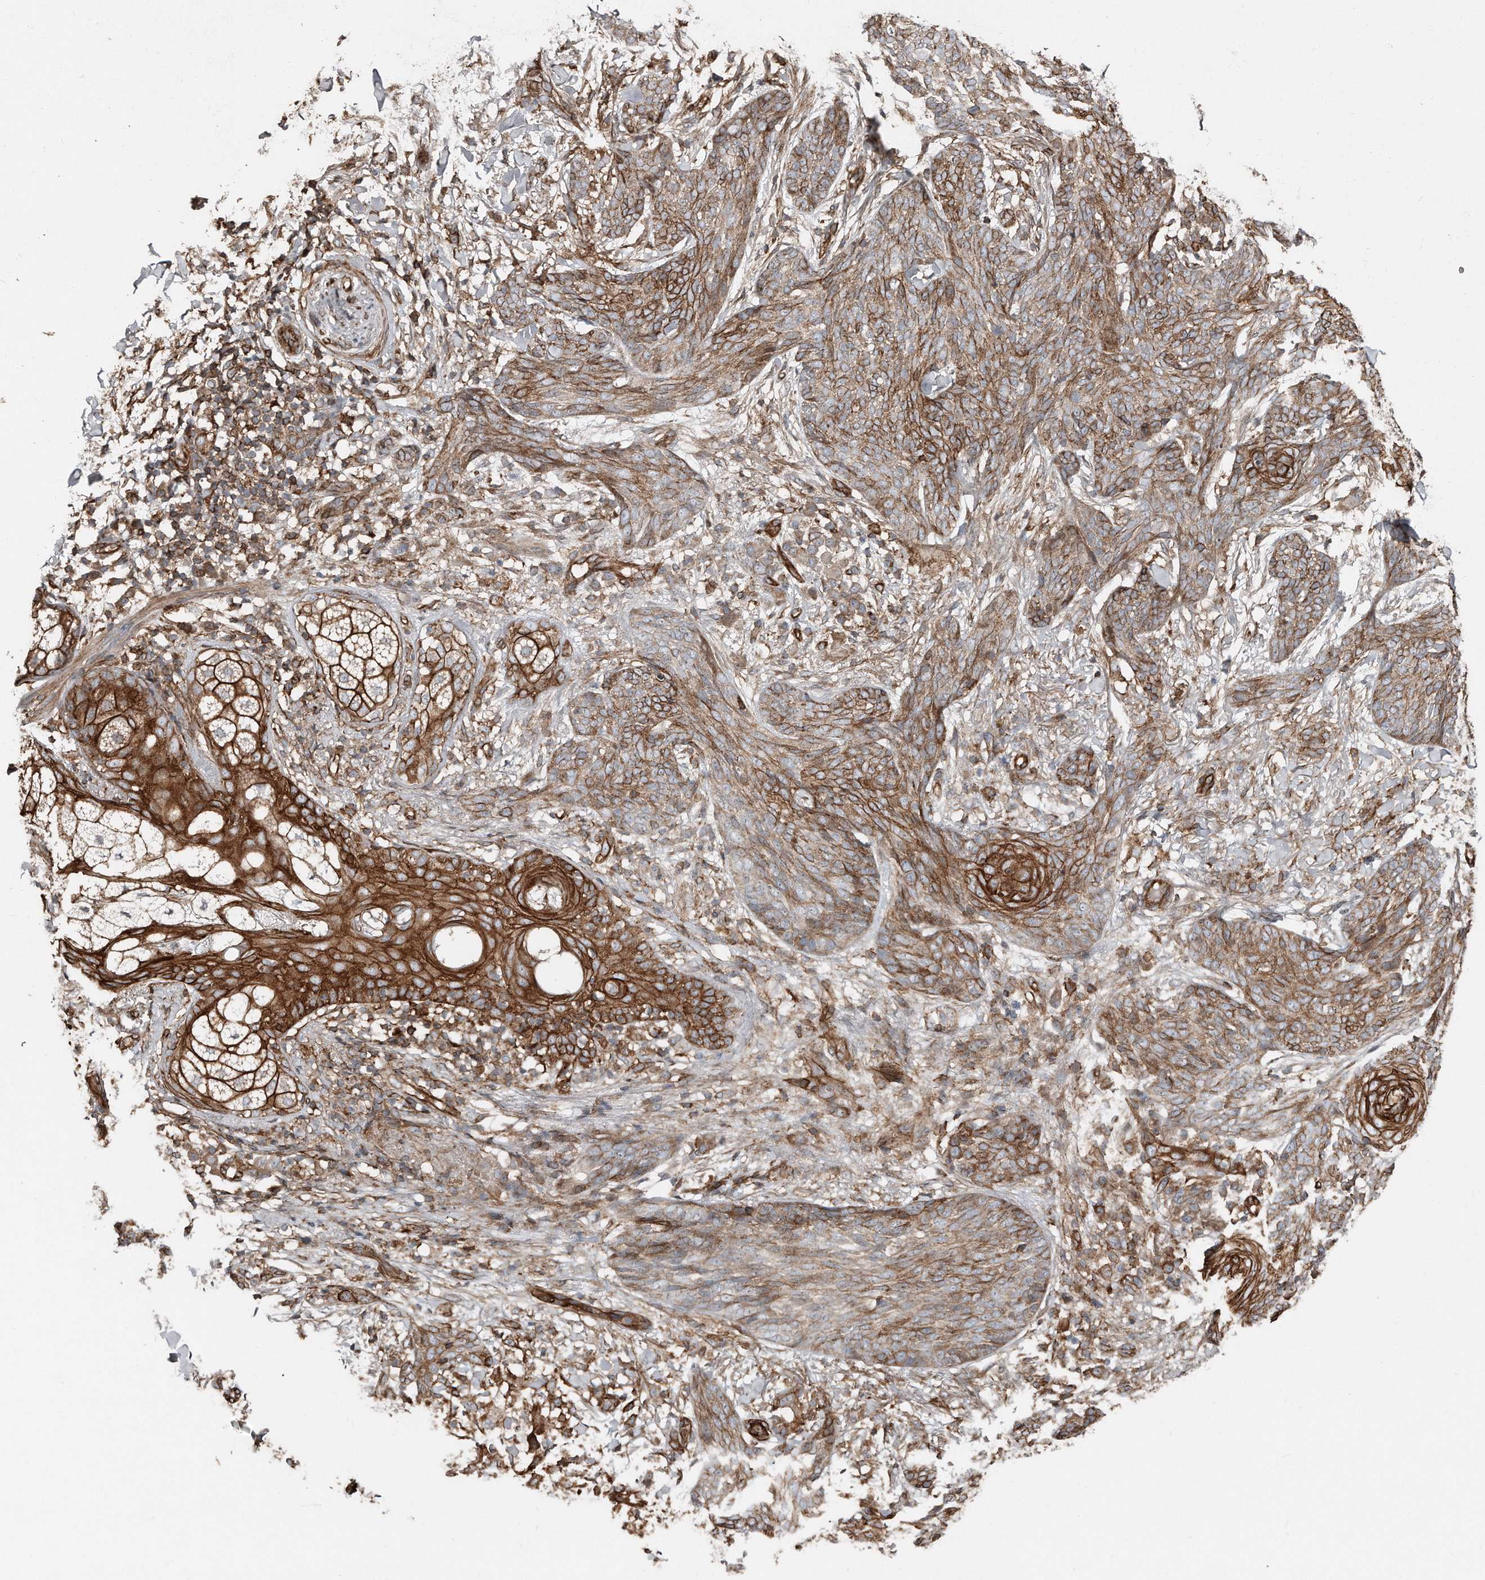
{"staining": {"intensity": "strong", "quantity": ">75%", "location": "cytoplasmic/membranous"}, "tissue": "skin cancer", "cell_type": "Tumor cells", "image_type": "cancer", "snomed": [{"axis": "morphology", "description": "Basal cell carcinoma"}, {"axis": "topography", "description": "Skin"}], "caption": "Skin basal cell carcinoma stained for a protein shows strong cytoplasmic/membranous positivity in tumor cells.", "gene": "SNAP47", "patient": {"sex": "male", "age": 85}}